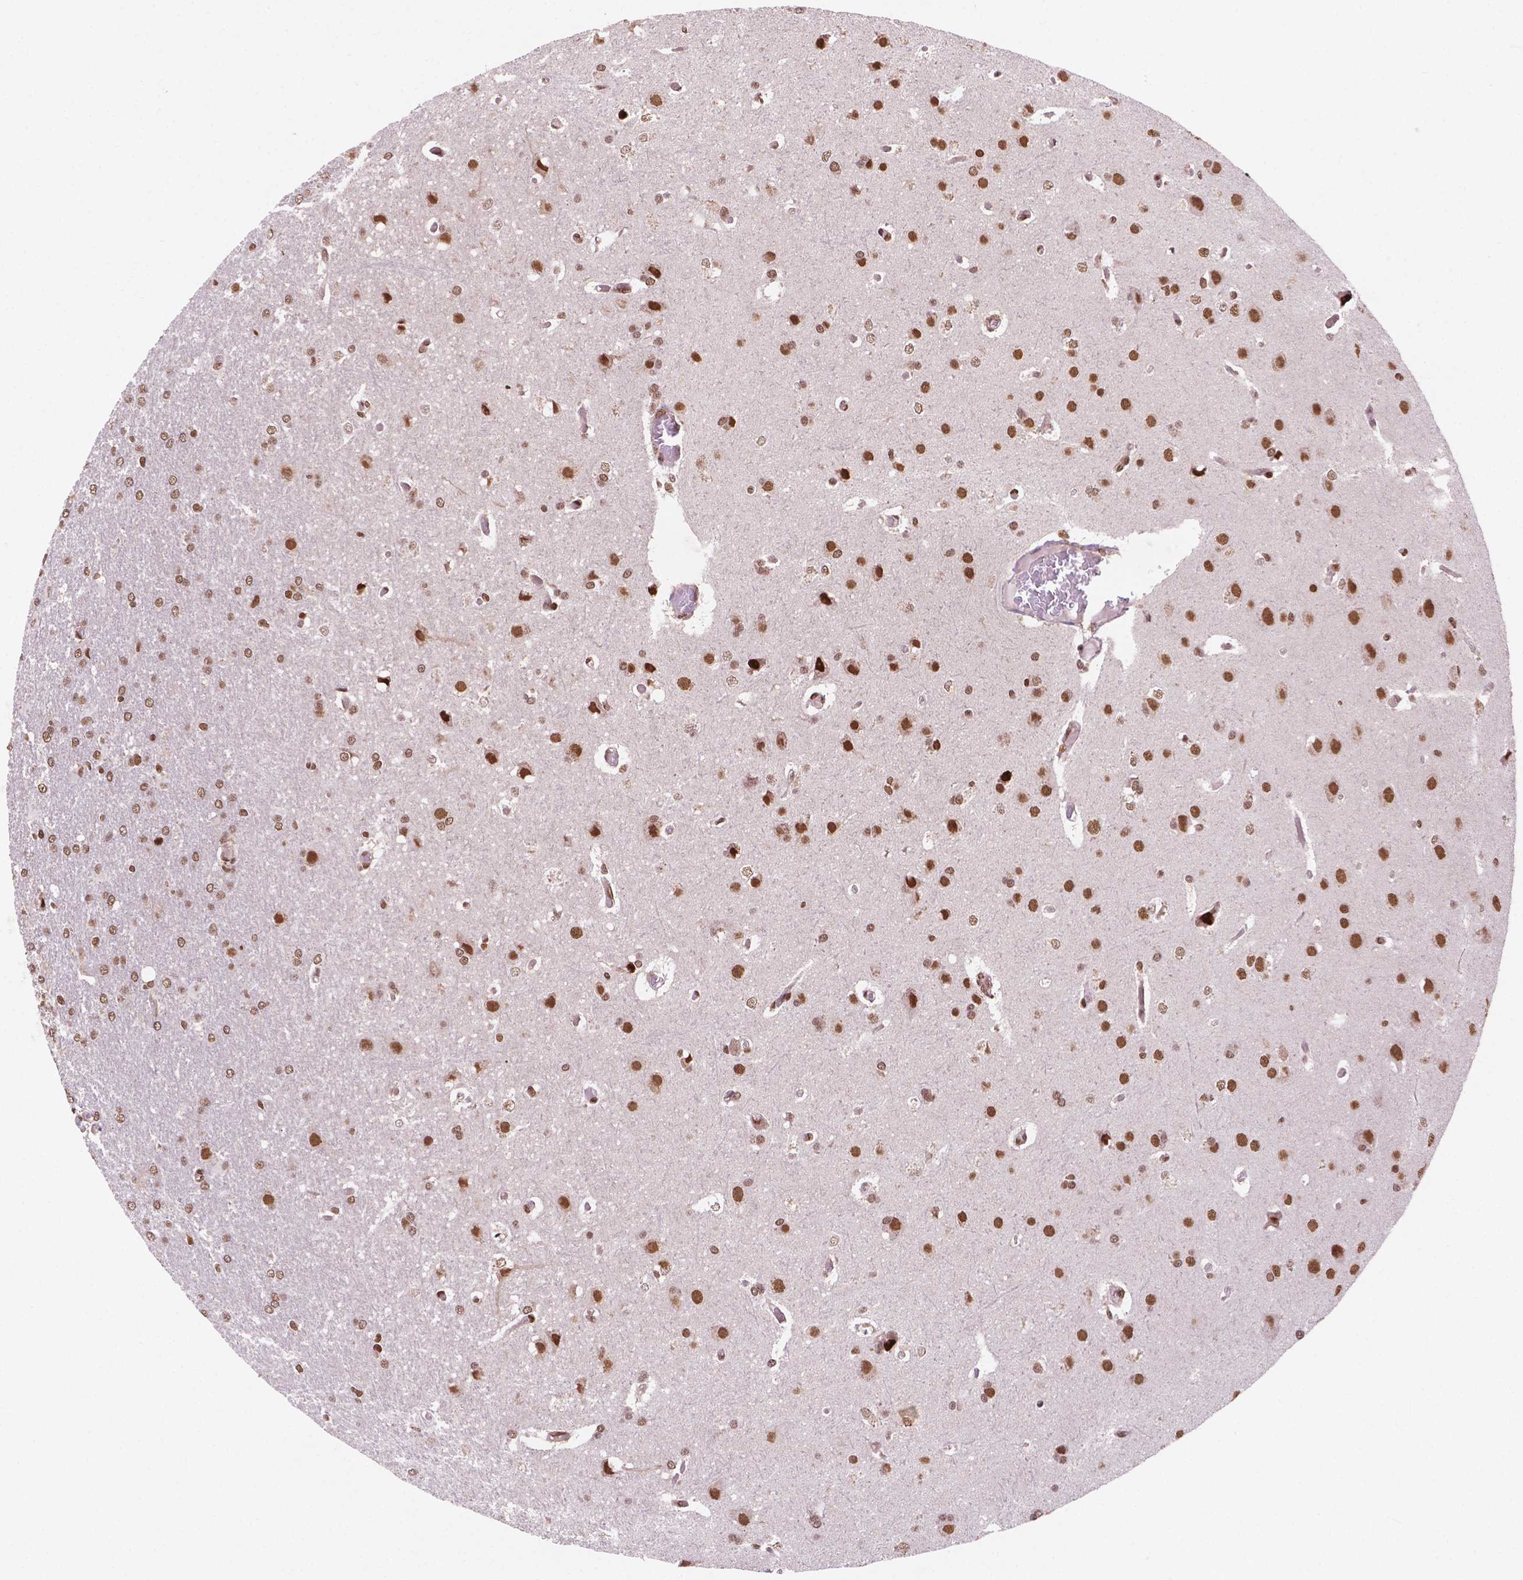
{"staining": {"intensity": "strong", "quantity": ">75%", "location": "nuclear"}, "tissue": "glioma", "cell_type": "Tumor cells", "image_type": "cancer", "snomed": [{"axis": "morphology", "description": "Glioma, malignant, High grade"}, {"axis": "topography", "description": "Brain"}], "caption": "Tumor cells show high levels of strong nuclear staining in about >75% of cells in glioma.", "gene": "SIRT6", "patient": {"sex": "male", "age": 68}}